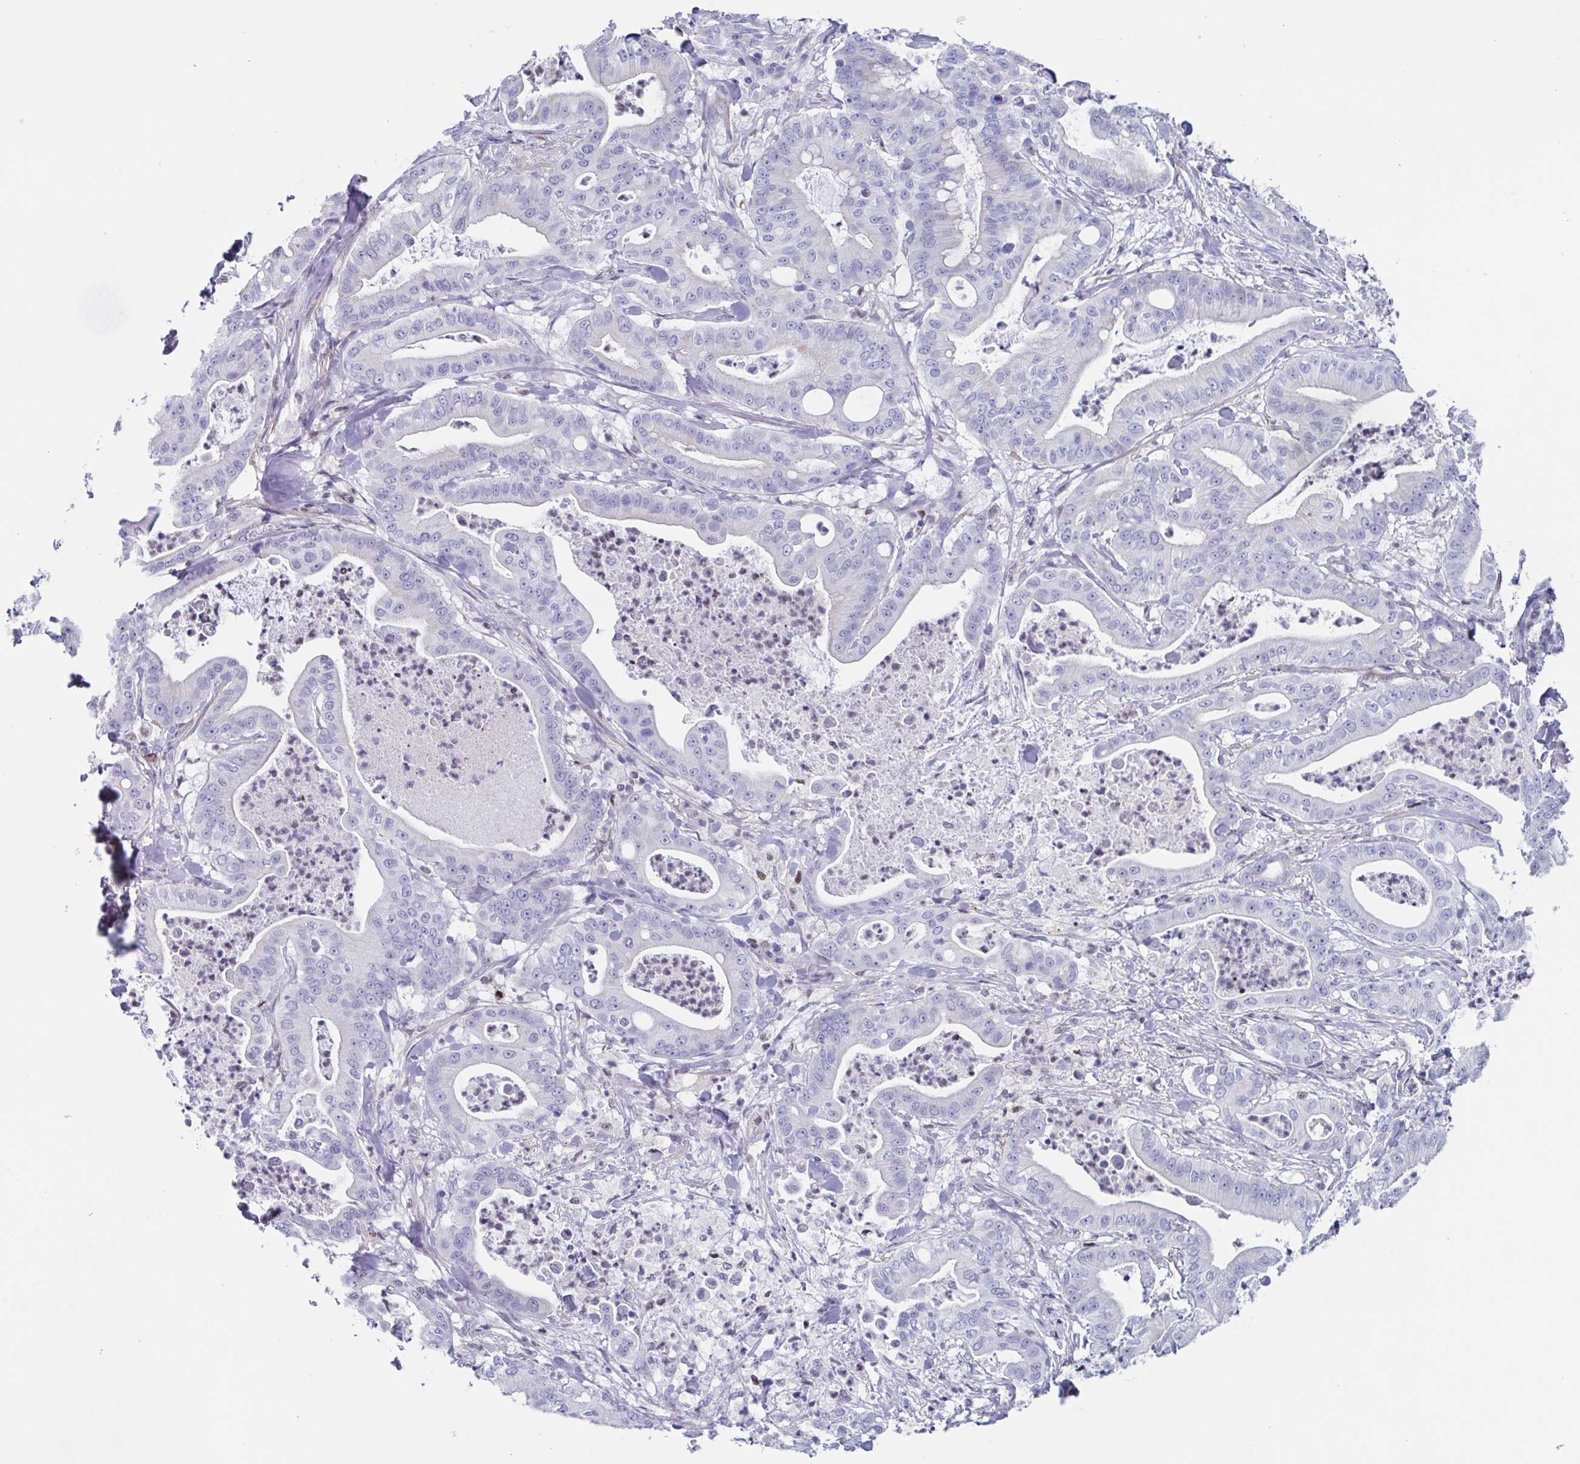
{"staining": {"intensity": "negative", "quantity": "none", "location": "none"}, "tissue": "pancreatic cancer", "cell_type": "Tumor cells", "image_type": "cancer", "snomed": [{"axis": "morphology", "description": "Adenocarcinoma, NOS"}, {"axis": "topography", "description": "Pancreas"}], "caption": "DAB (3,3'-diaminobenzidine) immunohistochemical staining of human pancreatic adenocarcinoma shows no significant expression in tumor cells.", "gene": "PBOV1", "patient": {"sex": "male", "age": 71}}